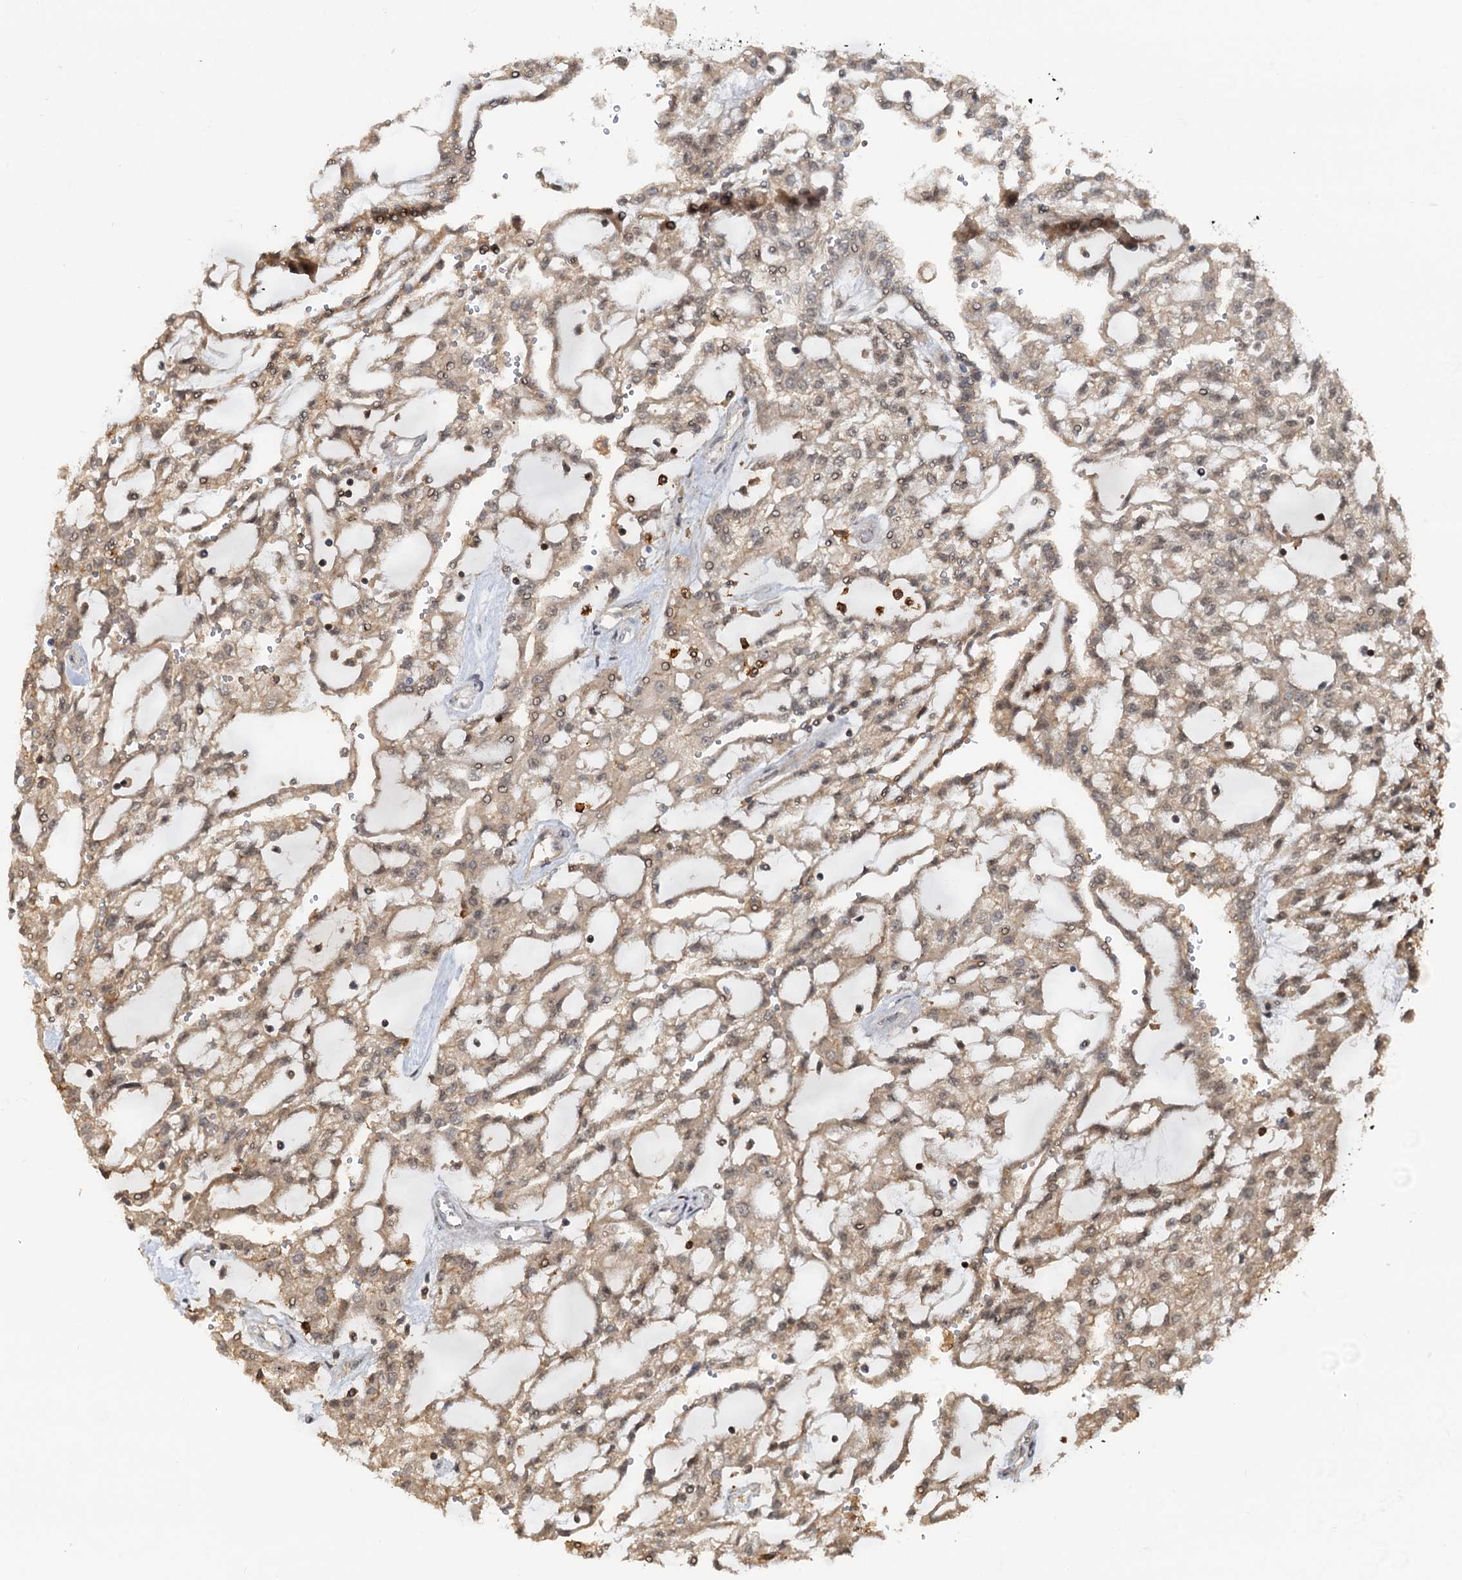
{"staining": {"intensity": "weak", "quantity": ">75%", "location": "cytoplasmic/membranous,nuclear"}, "tissue": "renal cancer", "cell_type": "Tumor cells", "image_type": "cancer", "snomed": [{"axis": "morphology", "description": "Adenocarcinoma, NOS"}, {"axis": "topography", "description": "Kidney"}], "caption": "Weak cytoplasmic/membranous and nuclear expression for a protein is identified in approximately >75% of tumor cells of adenocarcinoma (renal) using IHC.", "gene": "ZNF609", "patient": {"sex": "male", "age": 63}}